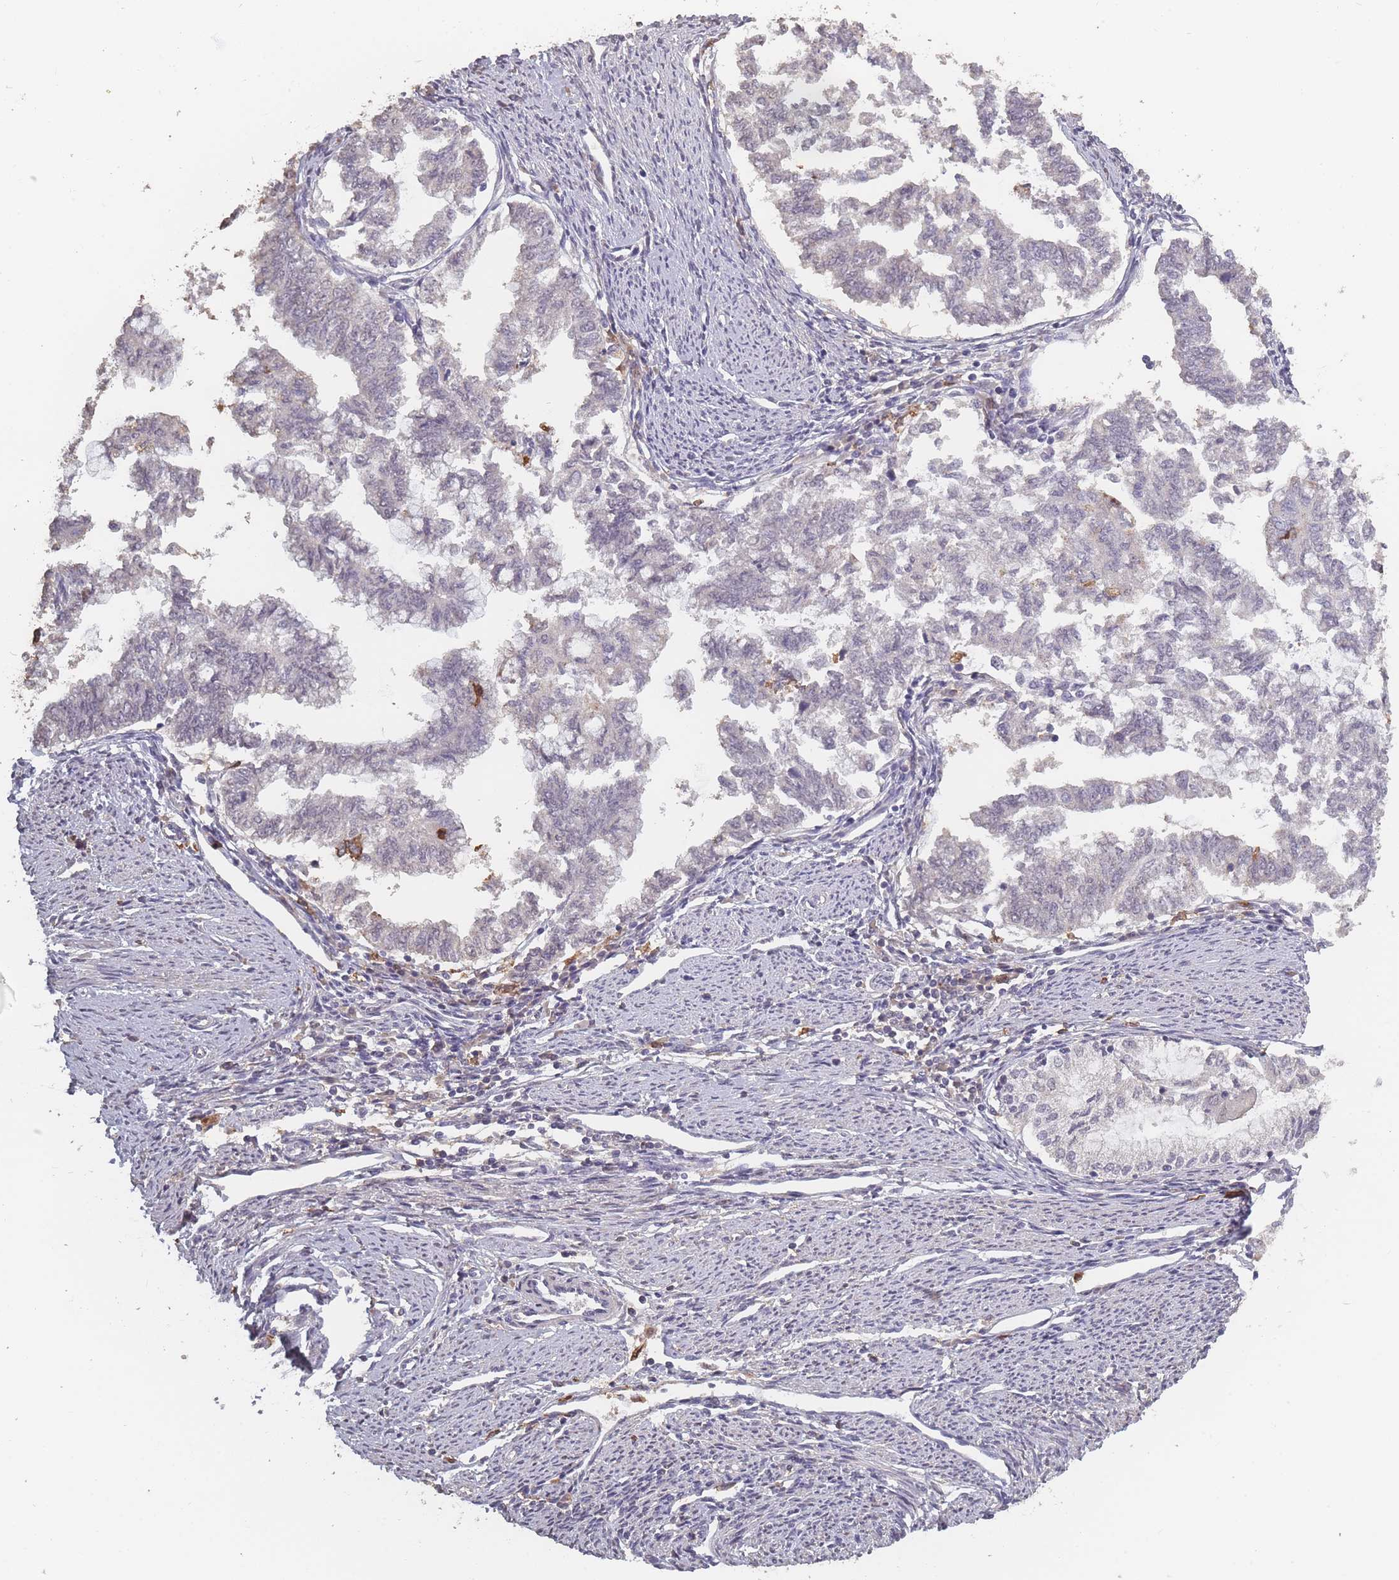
{"staining": {"intensity": "negative", "quantity": "none", "location": "none"}, "tissue": "endometrial cancer", "cell_type": "Tumor cells", "image_type": "cancer", "snomed": [{"axis": "morphology", "description": "Adenocarcinoma, NOS"}, {"axis": "topography", "description": "Endometrium"}], "caption": "A histopathology image of human endometrial cancer (adenocarcinoma) is negative for staining in tumor cells.", "gene": "BST1", "patient": {"sex": "female", "age": 79}}